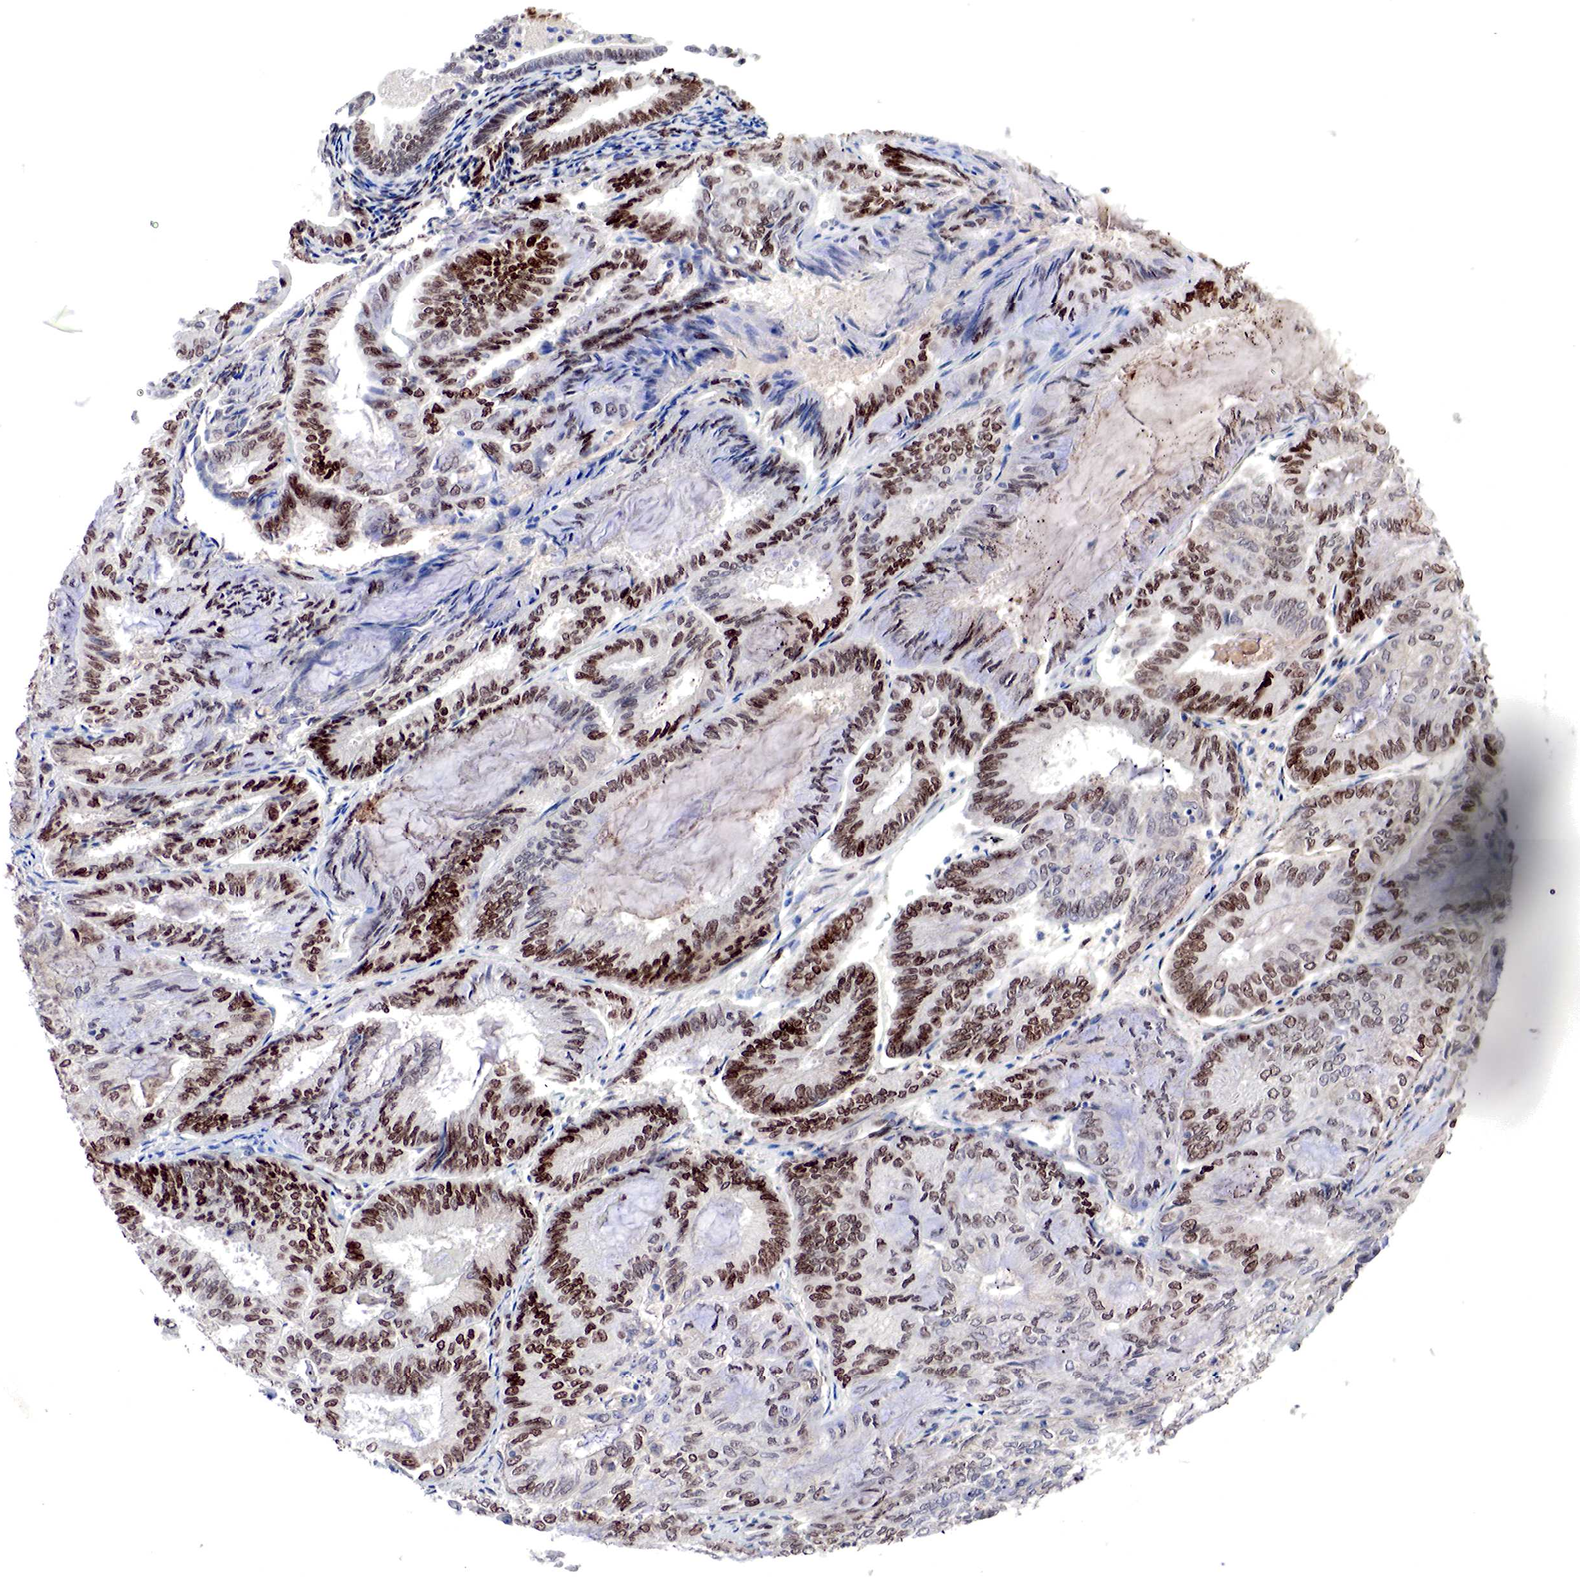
{"staining": {"intensity": "strong", "quantity": ">75%", "location": "nuclear"}, "tissue": "endometrial cancer", "cell_type": "Tumor cells", "image_type": "cancer", "snomed": [{"axis": "morphology", "description": "Adenocarcinoma, NOS"}, {"axis": "topography", "description": "Endometrium"}], "caption": "The image reveals a brown stain indicating the presence of a protein in the nuclear of tumor cells in endometrial cancer.", "gene": "DACH2", "patient": {"sex": "female", "age": 59}}